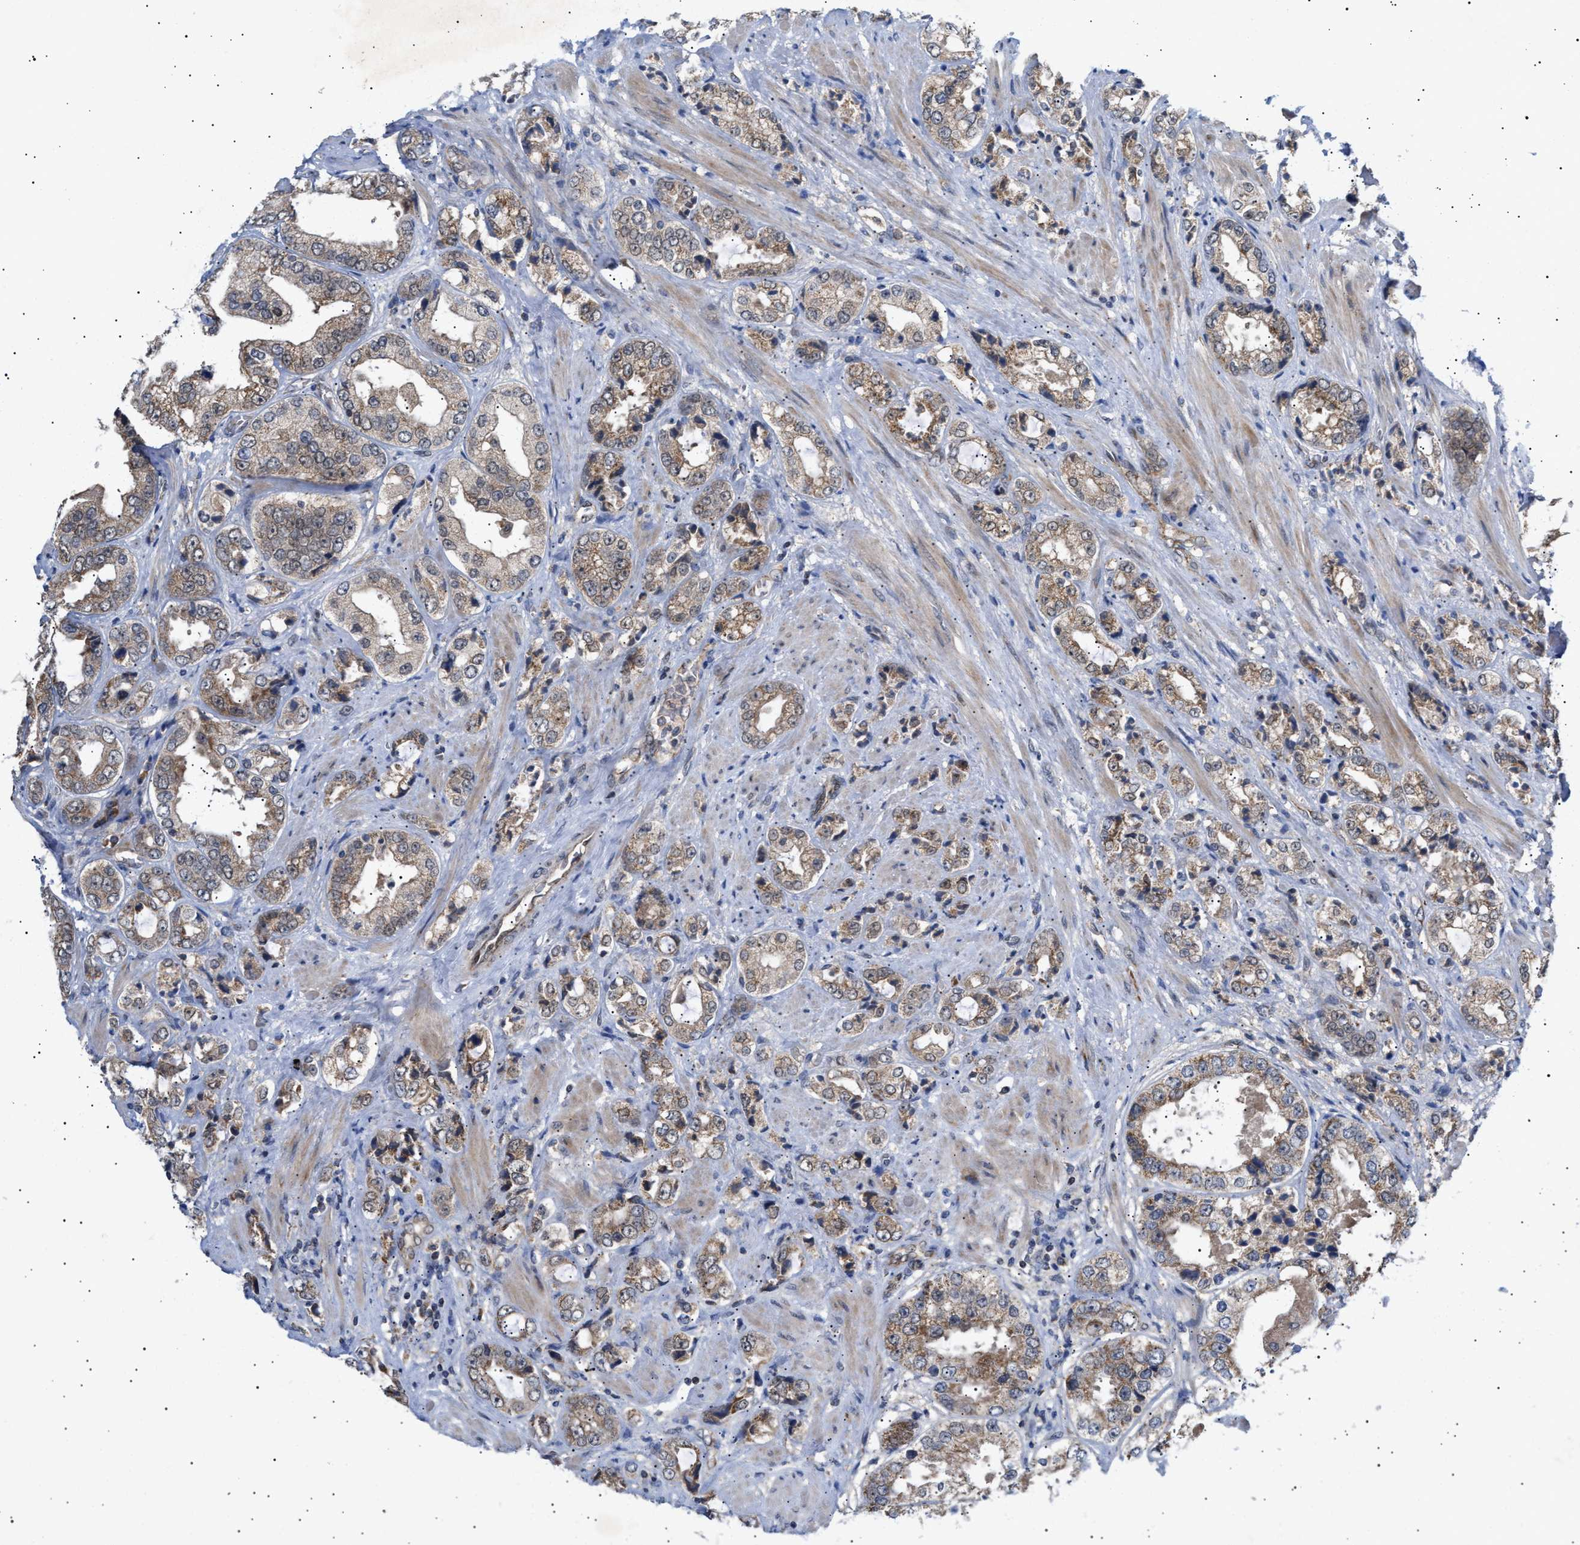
{"staining": {"intensity": "weak", "quantity": ">75%", "location": "cytoplasmic/membranous"}, "tissue": "prostate cancer", "cell_type": "Tumor cells", "image_type": "cancer", "snomed": [{"axis": "morphology", "description": "Adenocarcinoma, High grade"}, {"axis": "topography", "description": "Prostate"}], "caption": "This micrograph demonstrates IHC staining of human prostate cancer, with low weak cytoplasmic/membranous positivity in approximately >75% of tumor cells.", "gene": "SIRT5", "patient": {"sex": "male", "age": 61}}